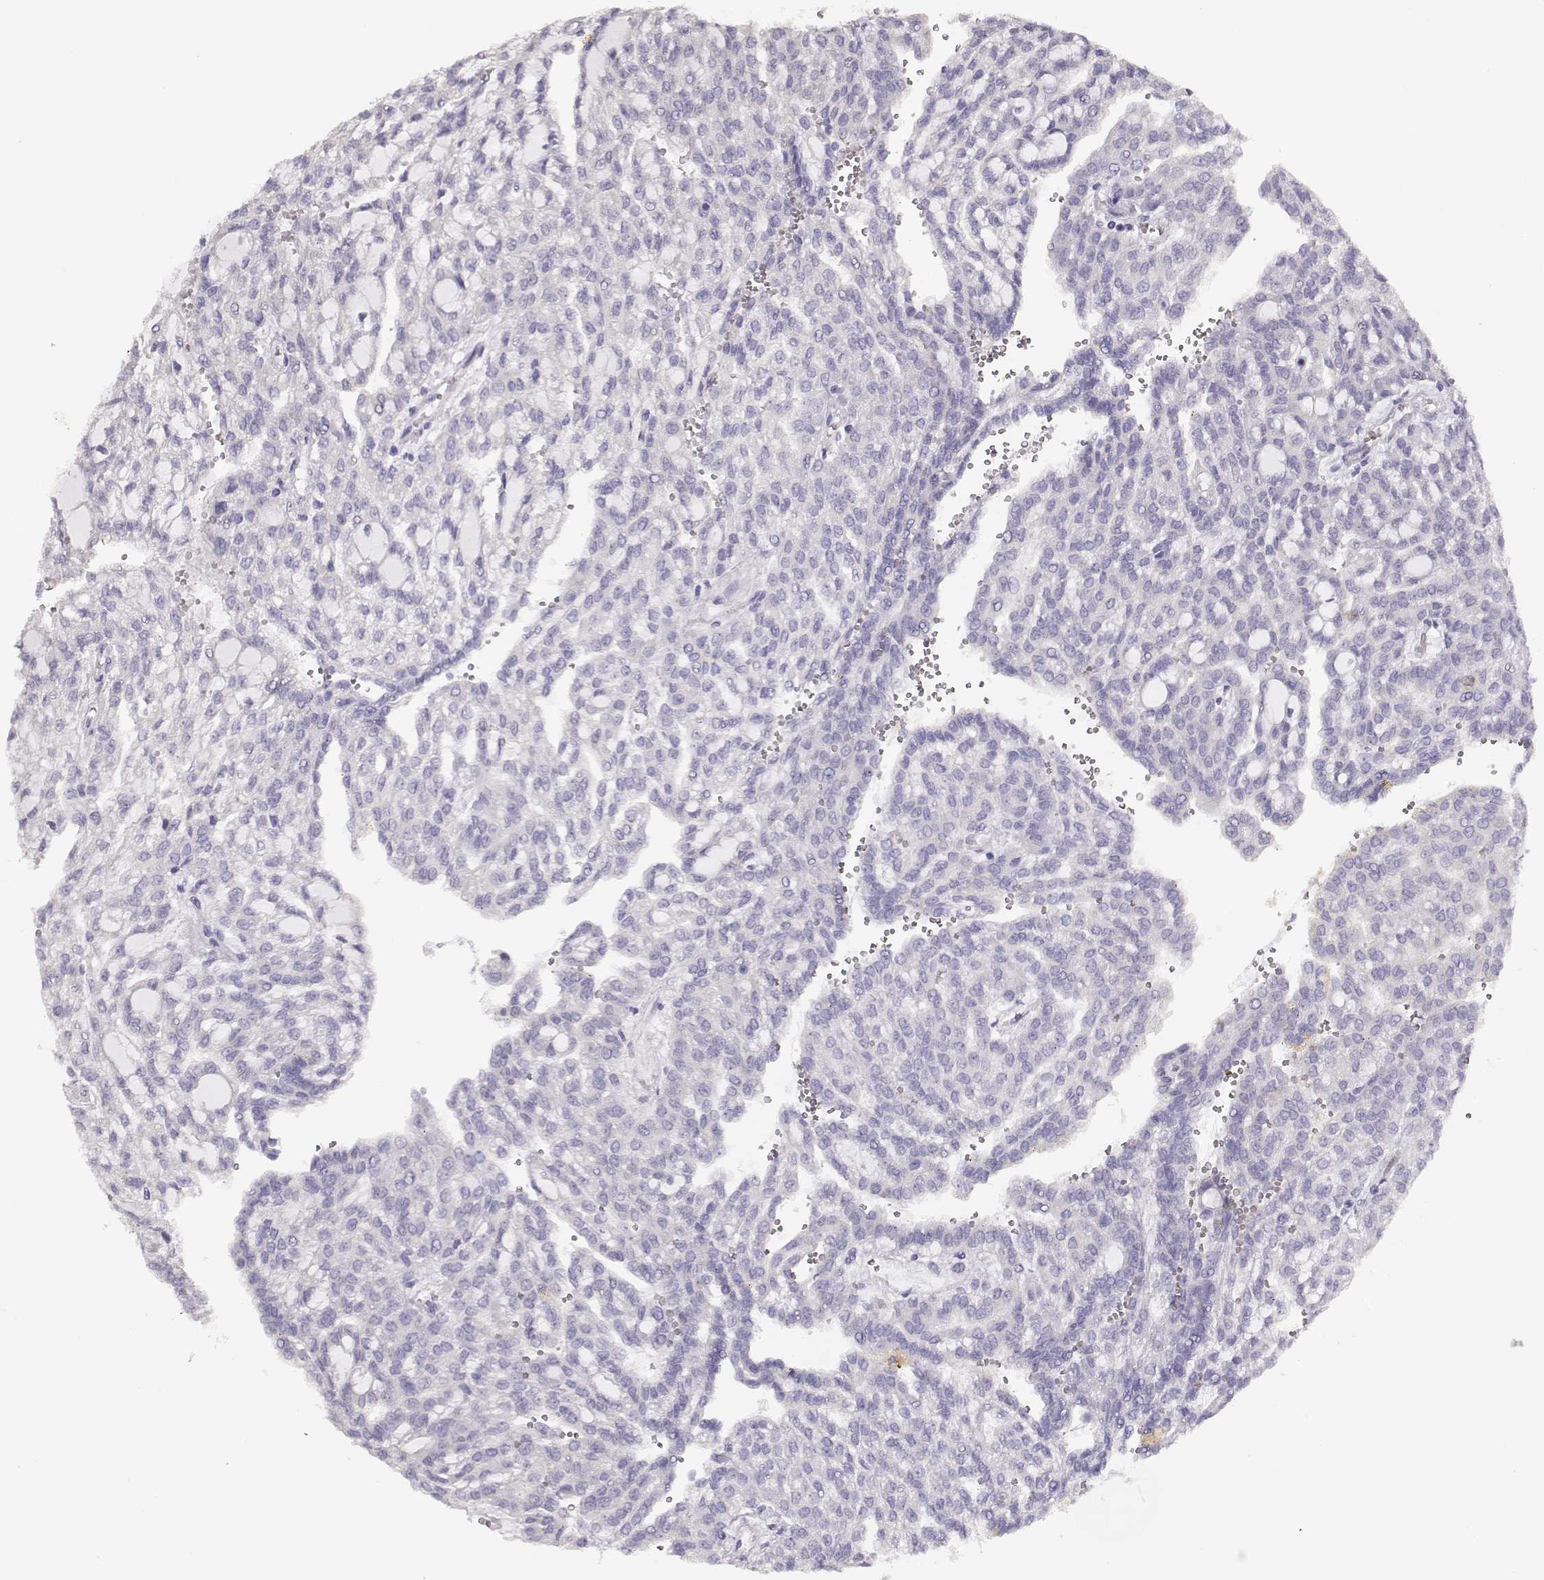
{"staining": {"intensity": "negative", "quantity": "none", "location": "none"}, "tissue": "renal cancer", "cell_type": "Tumor cells", "image_type": "cancer", "snomed": [{"axis": "morphology", "description": "Adenocarcinoma, NOS"}, {"axis": "topography", "description": "Kidney"}], "caption": "IHC image of neoplastic tissue: human renal cancer (adenocarcinoma) stained with DAB displays no significant protein expression in tumor cells. The staining is performed using DAB (3,3'-diaminobenzidine) brown chromogen with nuclei counter-stained in using hematoxylin.", "gene": "GLIPR1L2", "patient": {"sex": "male", "age": 63}}